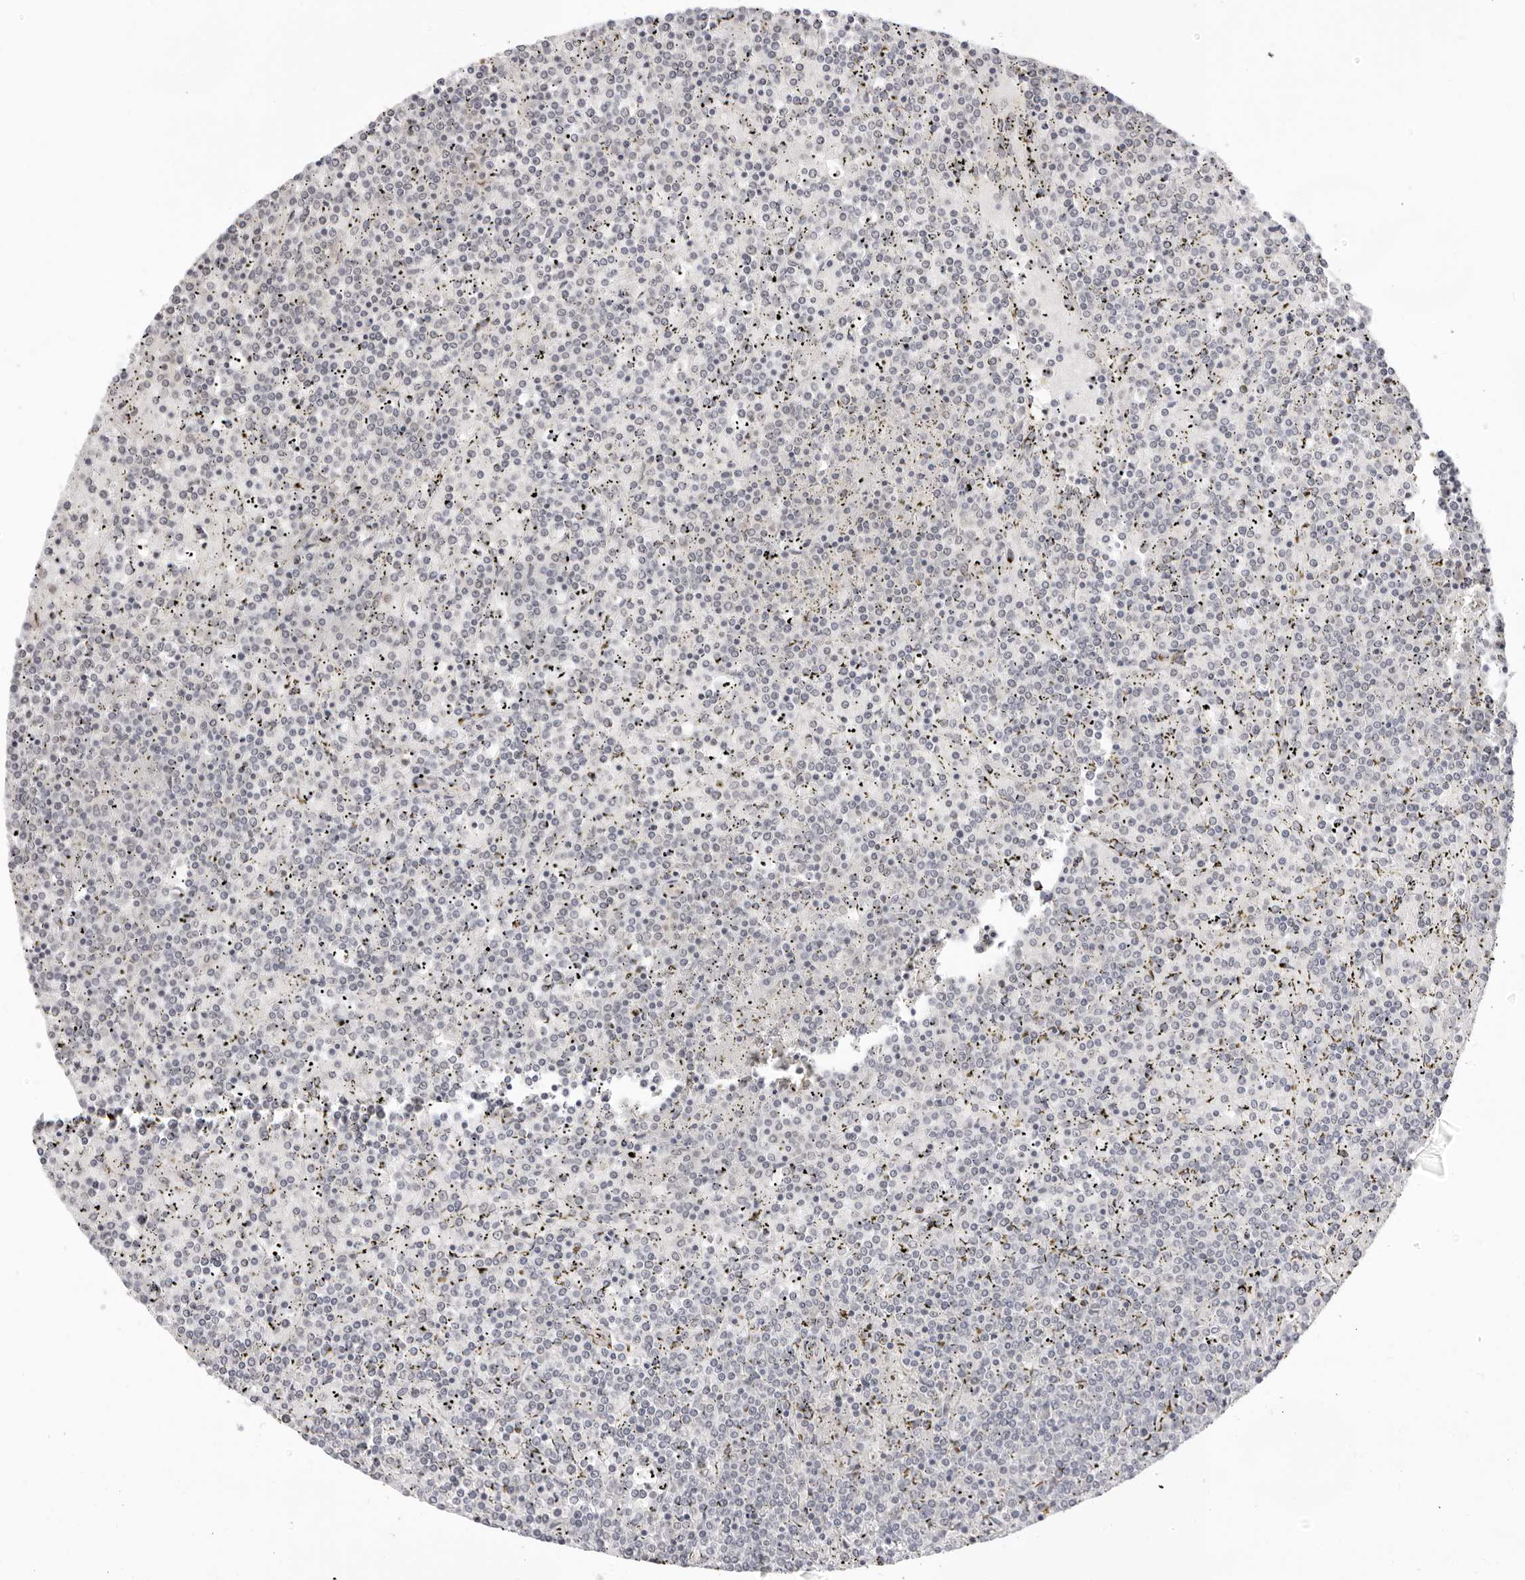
{"staining": {"intensity": "negative", "quantity": "none", "location": "none"}, "tissue": "lymphoma", "cell_type": "Tumor cells", "image_type": "cancer", "snomed": [{"axis": "morphology", "description": "Malignant lymphoma, non-Hodgkin's type, Low grade"}, {"axis": "topography", "description": "Spleen"}], "caption": "High power microscopy histopathology image of an IHC micrograph of lymphoma, revealing no significant expression in tumor cells. (DAB immunohistochemistry, high magnification).", "gene": "FDPS", "patient": {"sex": "female", "age": 19}}